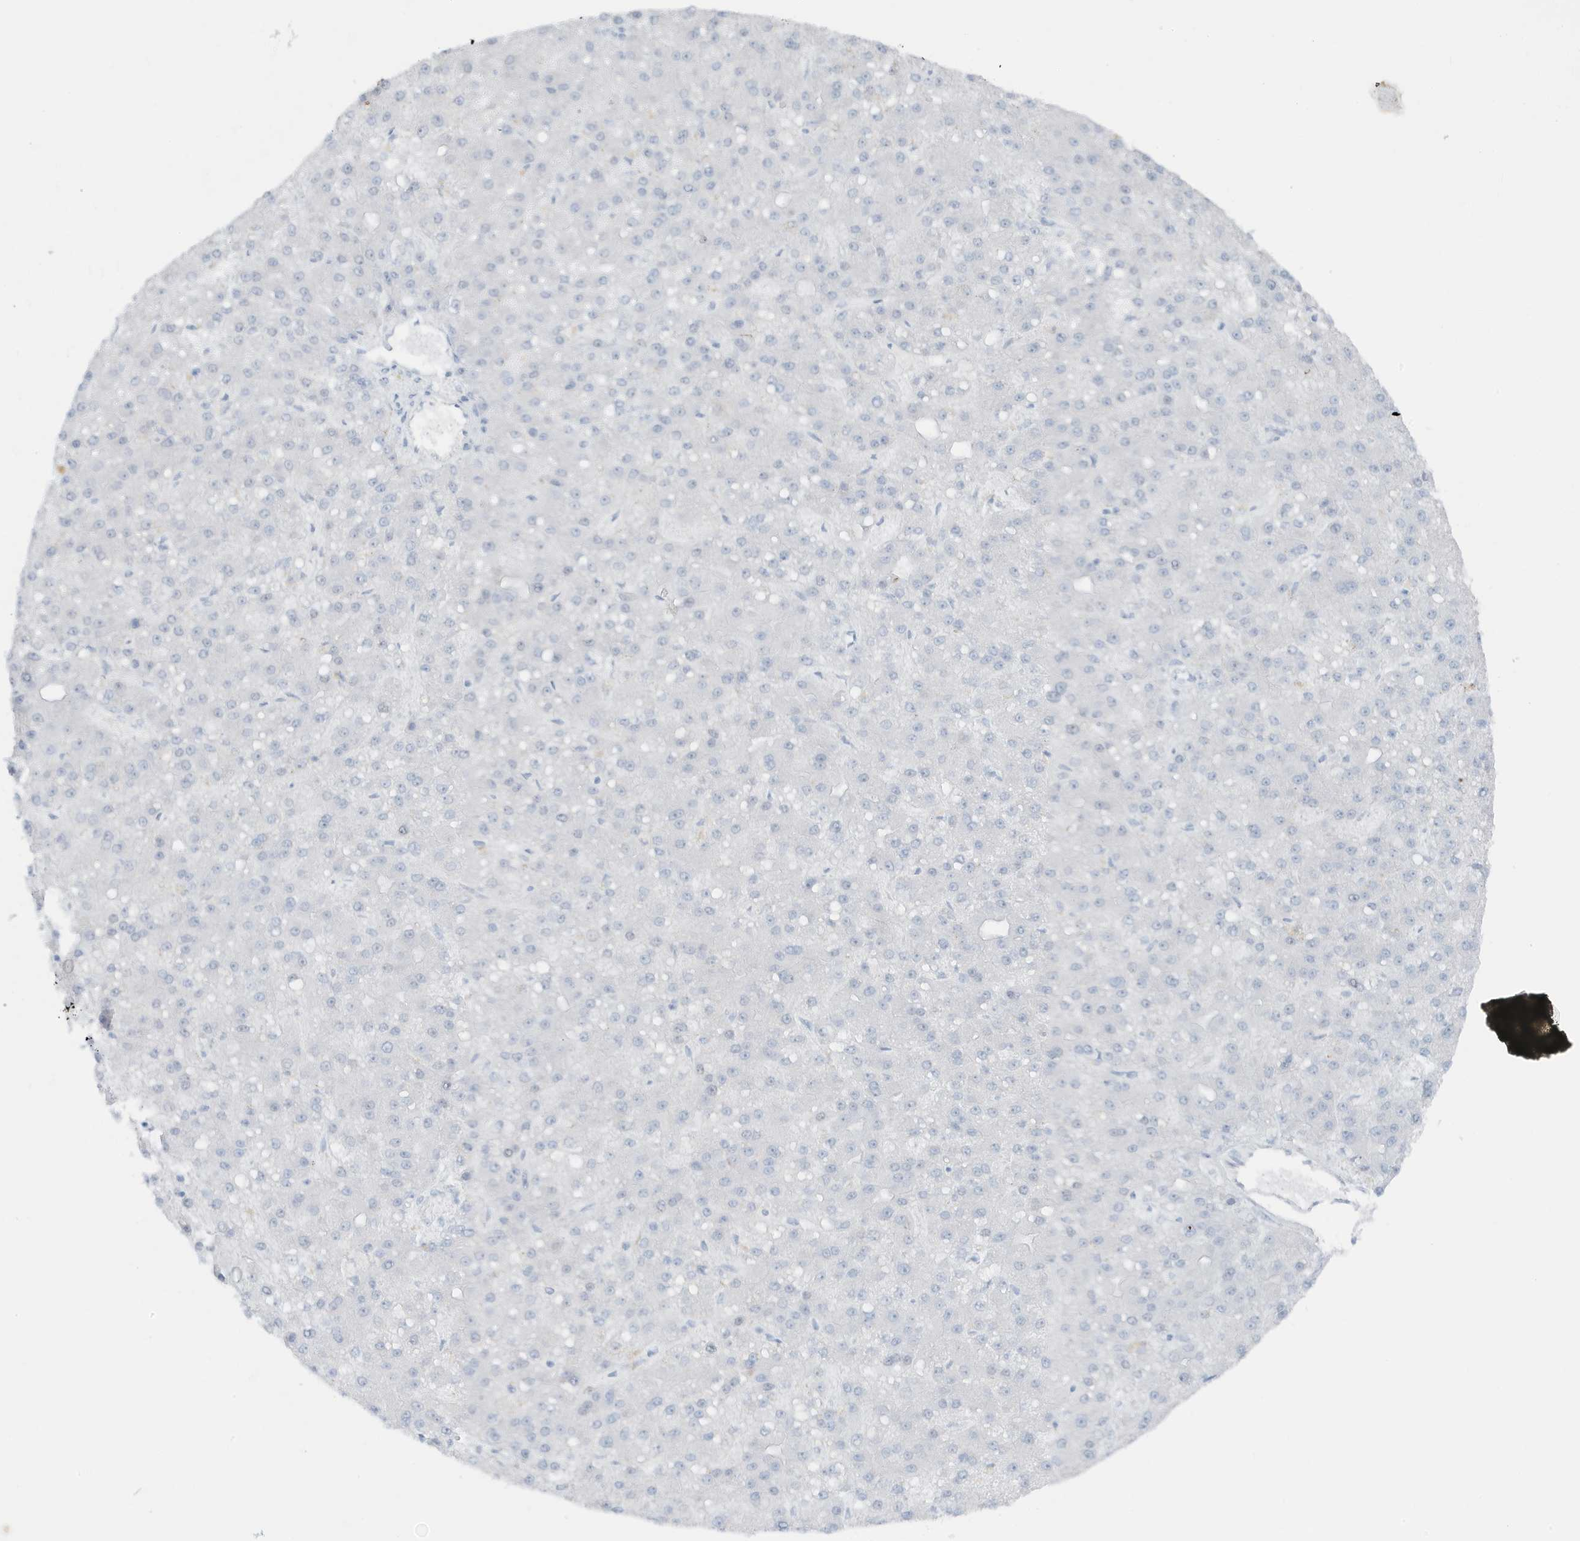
{"staining": {"intensity": "negative", "quantity": "none", "location": "none"}, "tissue": "liver cancer", "cell_type": "Tumor cells", "image_type": "cancer", "snomed": [{"axis": "morphology", "description": "Carcinoma, Hepatocellular, NOS"}, {"axis": "topography", "description": "Liver"}], "caption": "Hepatocellular carcinoma (liver) was stained to show a protein in brown. There is no significant staining in tumor cells.", "gene": "ZFP64", "patient": {"sex": "male", "age": 67}}